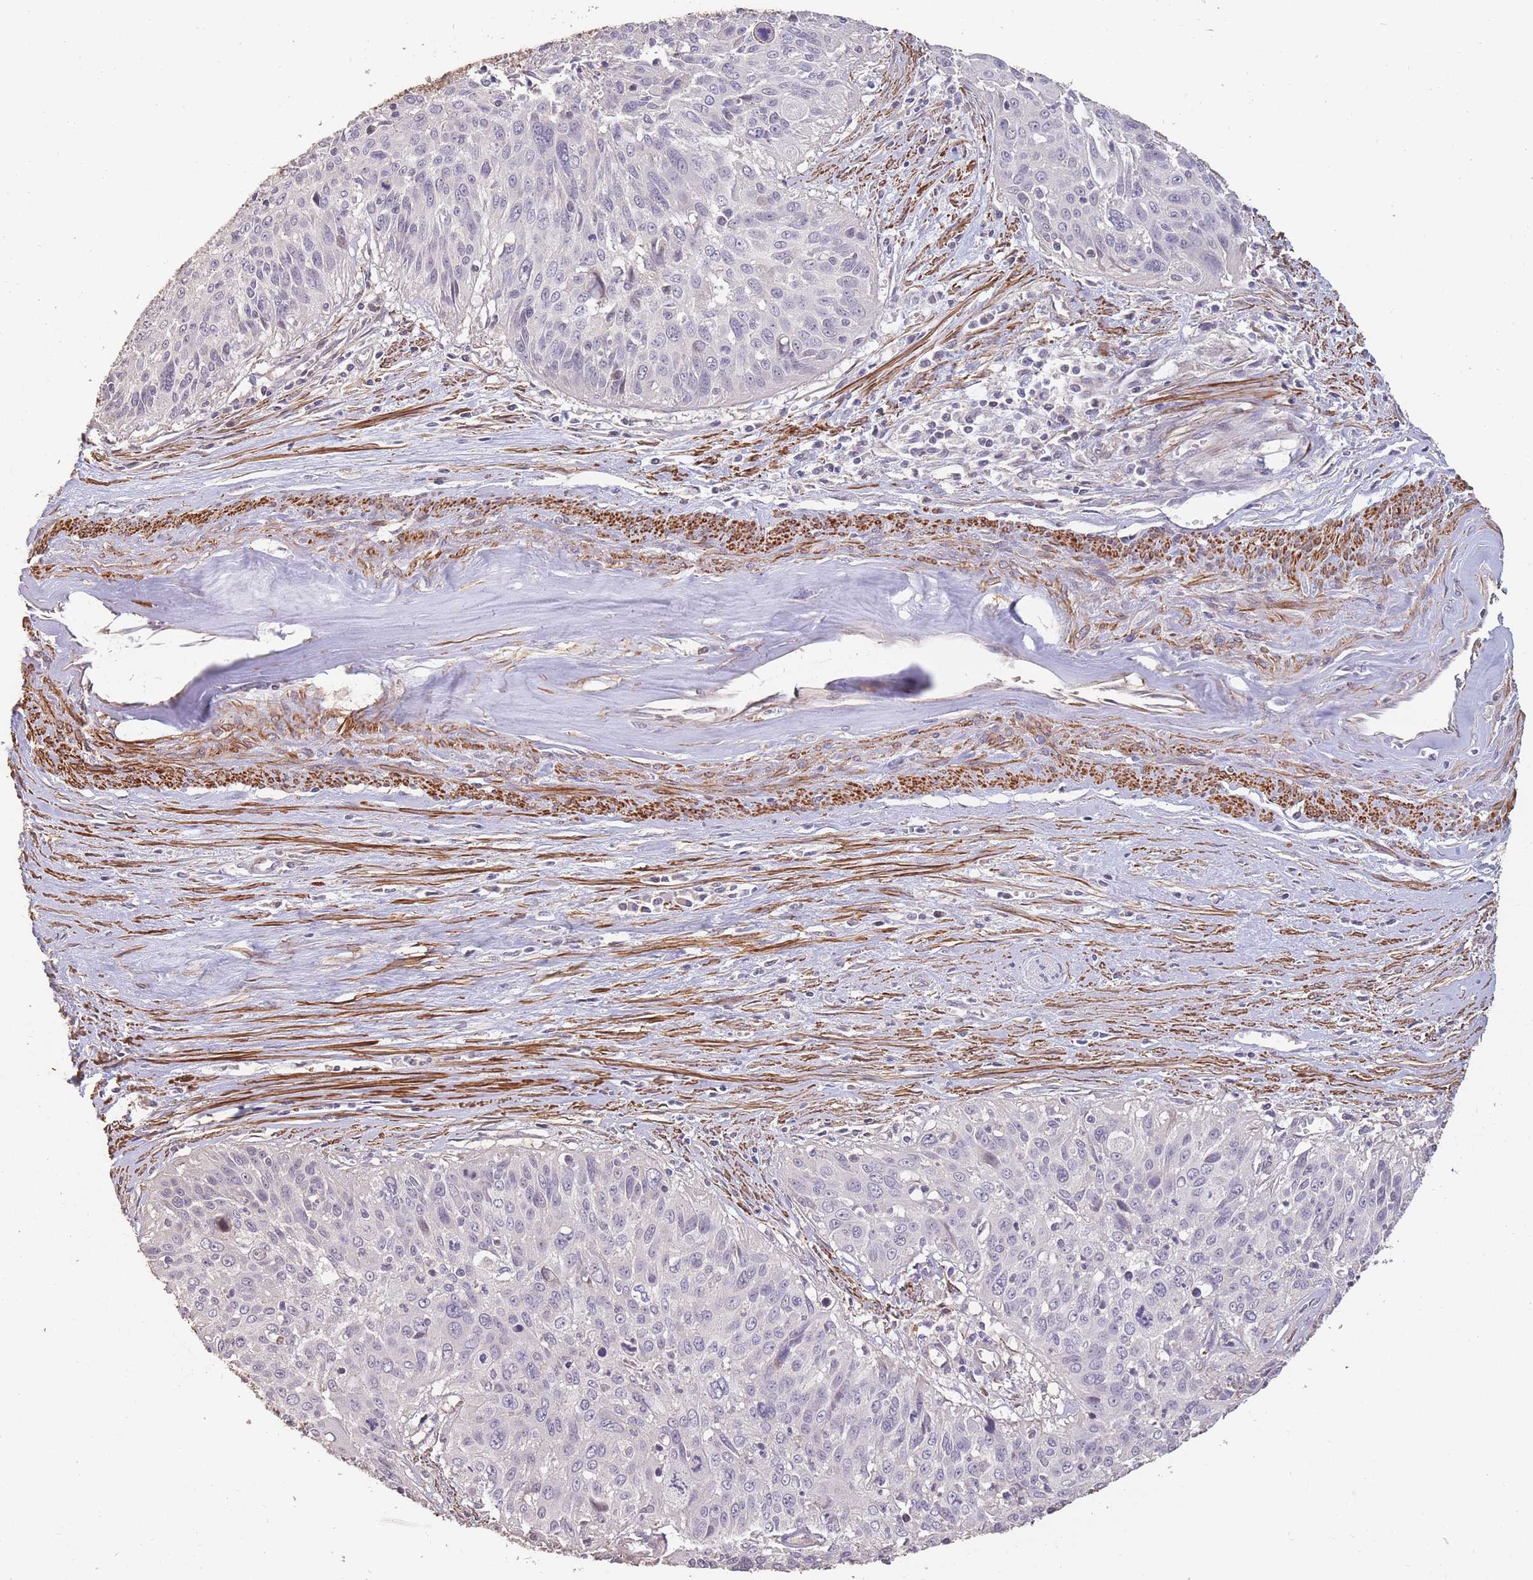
{"staining": {"intensity": "negative", "quantity": "none", "location": "none"}, "tissue": "cervical cancer", "cell_type": "Tumor cells", "image_type": "cancer", "snomed": [{"axis": "morphology", "description": "Squamous cell carcinoma, NOS"}, {"axis": "topography", "description": "Cervix"}], "caption": "Tumor cells show no significant staining in cervical cancer.", "gene": "NLRC4", "patient": {"sex": "female", "age": 55}}